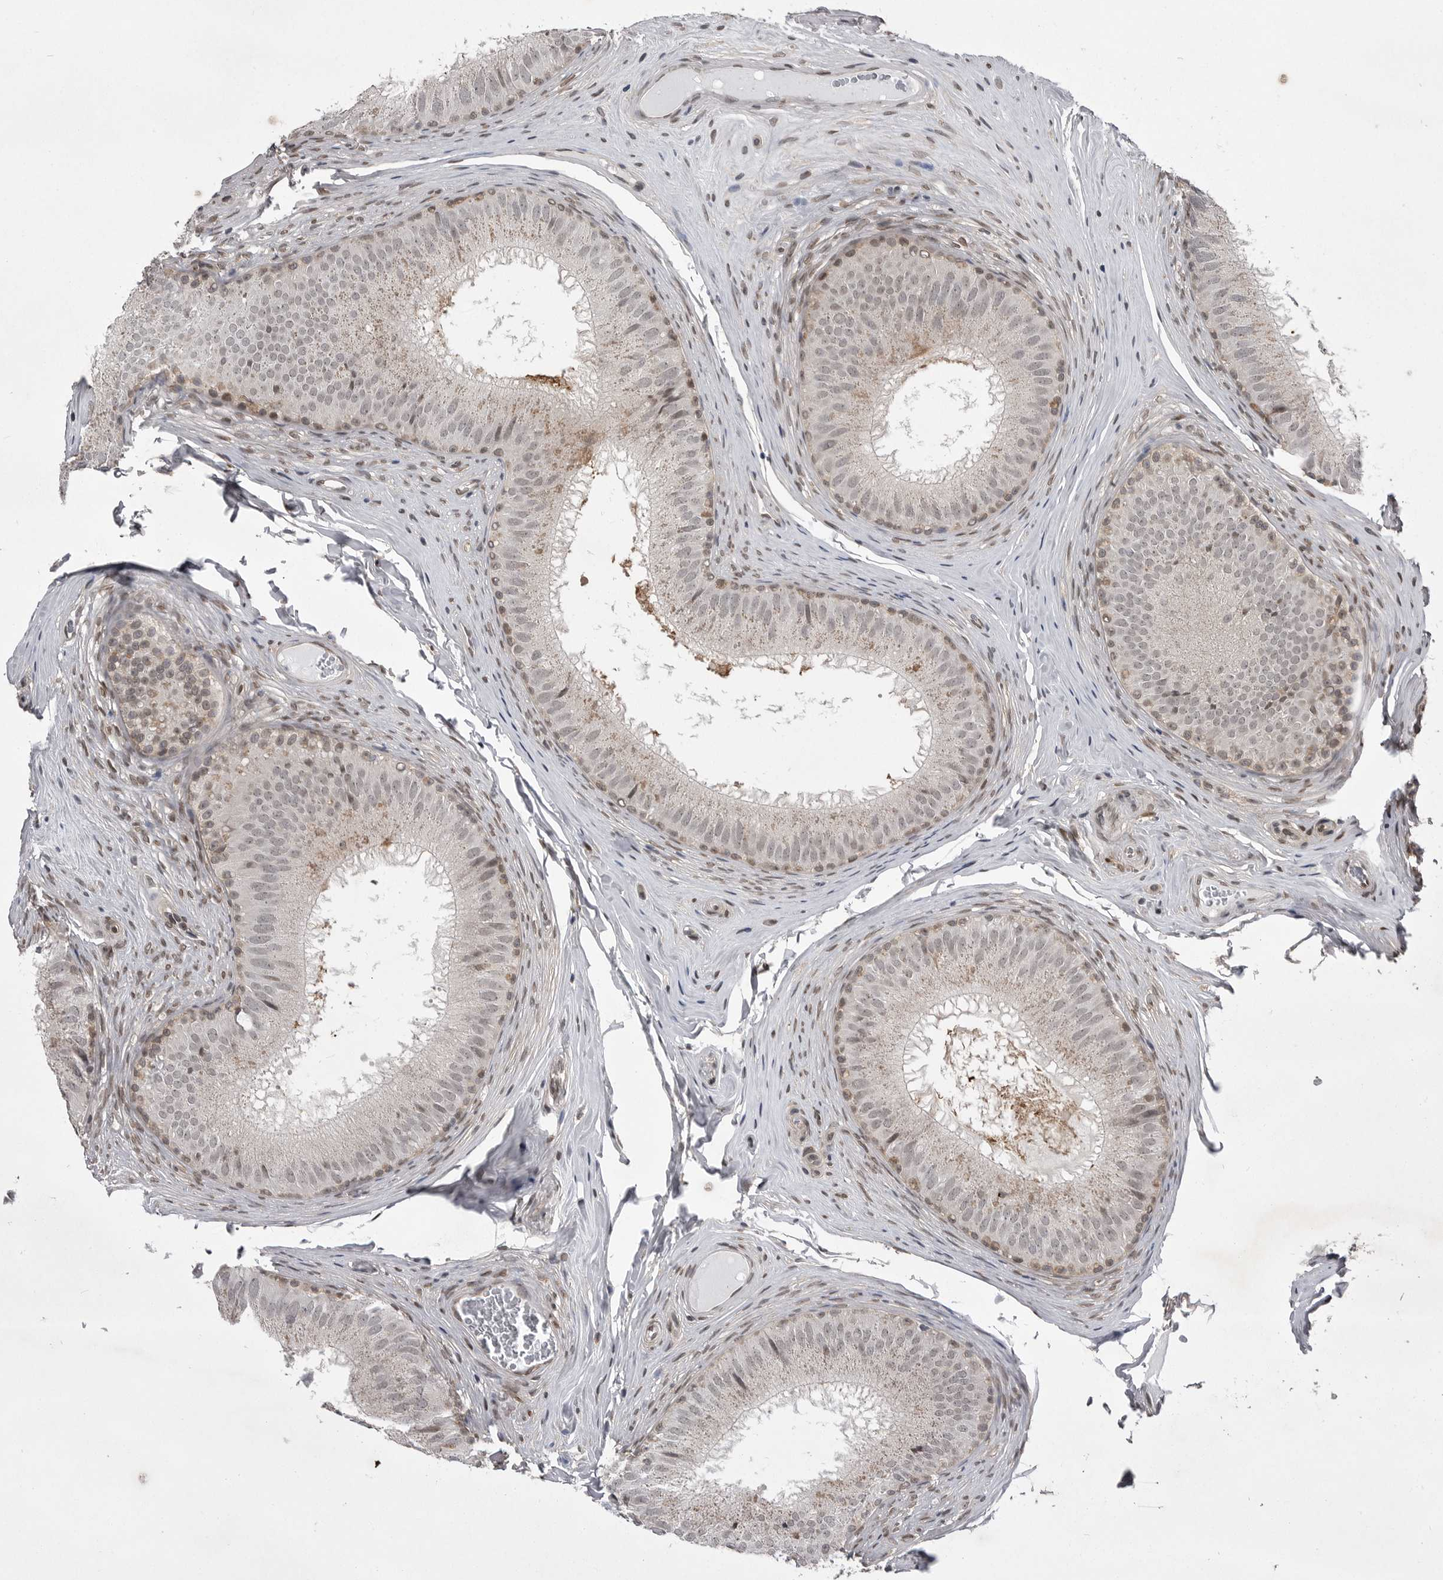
{"staining": {"intensity": "moderate", "quantity": "25%-75%", "location": "cytoplasmic/membranous,nuclear"}, "tissue": "epididymis", "cell_type": "Glandular cells", "image_type": "normal", "snomed": [{"axis": "morphology", "description": "Normal tissue, NOS"}, {"axis": "topography", "description": "Epididymis"}], "caption": "A micrograph showing moderate cytoplasmic/membranous,nuclear positivity in approximately 25%-75% of glandular cells in normal epididymis, as visualized by brown immunohistochemical staining.", "gene": "ABL1", "patient": {"sex": "male", "age": 32}}